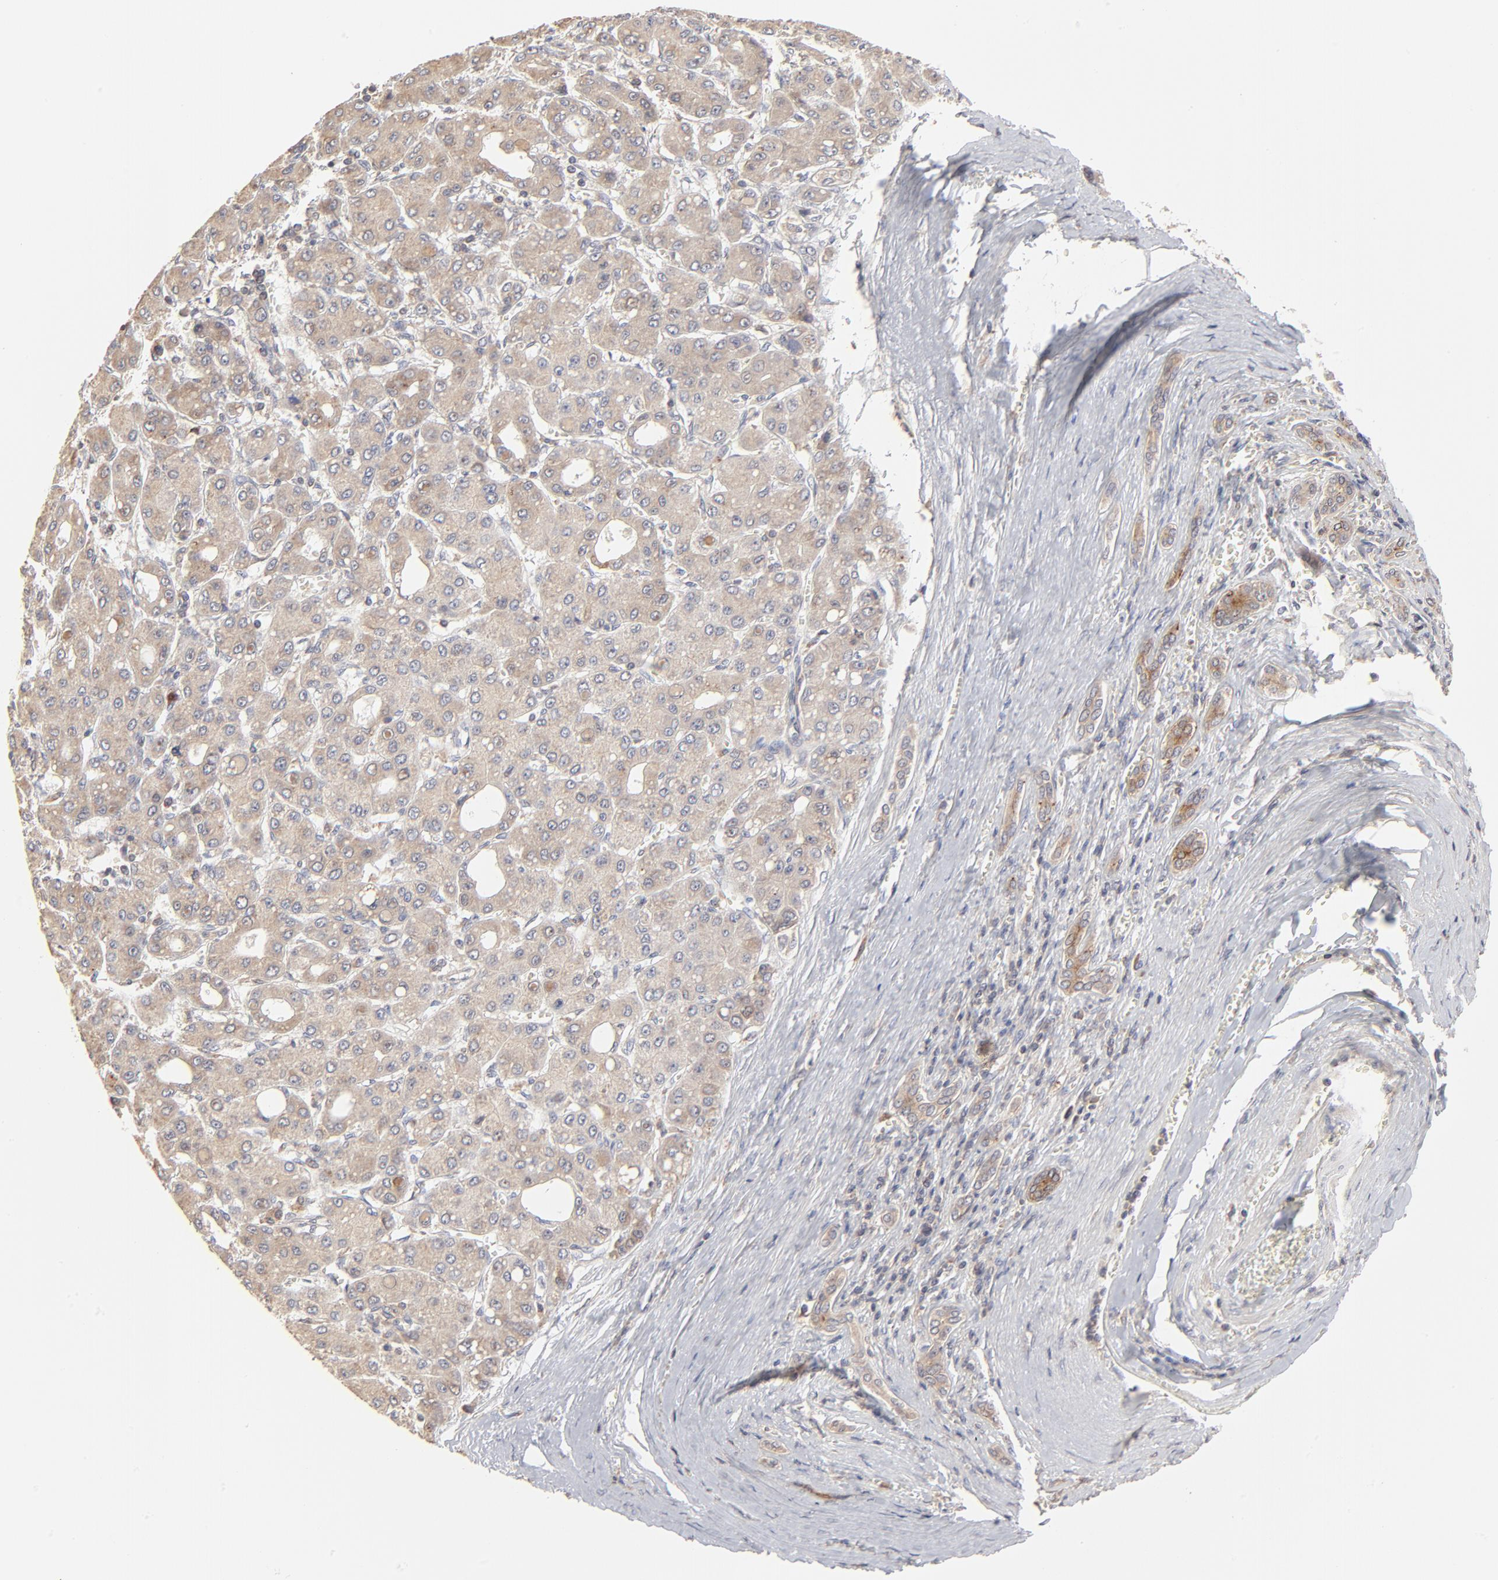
{"staining": {"intensity": "weak", "quantity": "25%-75%", "location": "cytoplasmic/membranous"}, "tissue": "liver cancer", "cell_type": "Tumor cells", "image_type": "cancer", "snomed": [{"axis": "morphology", "description": "Carcinoma, Hepatocellular, NOS"}, {"axis": "topography", "description": "Liver"}], "caption": "An IHC histopathology image of tumor tissue is shown. Protein staining in brown labels weak cytoplasmic/membranous positivity in liver cancer (hepatocellular carcinoma) within tumor cells.", "gene": "RNF213", "patient": {"sex": "male", "age": 69}}